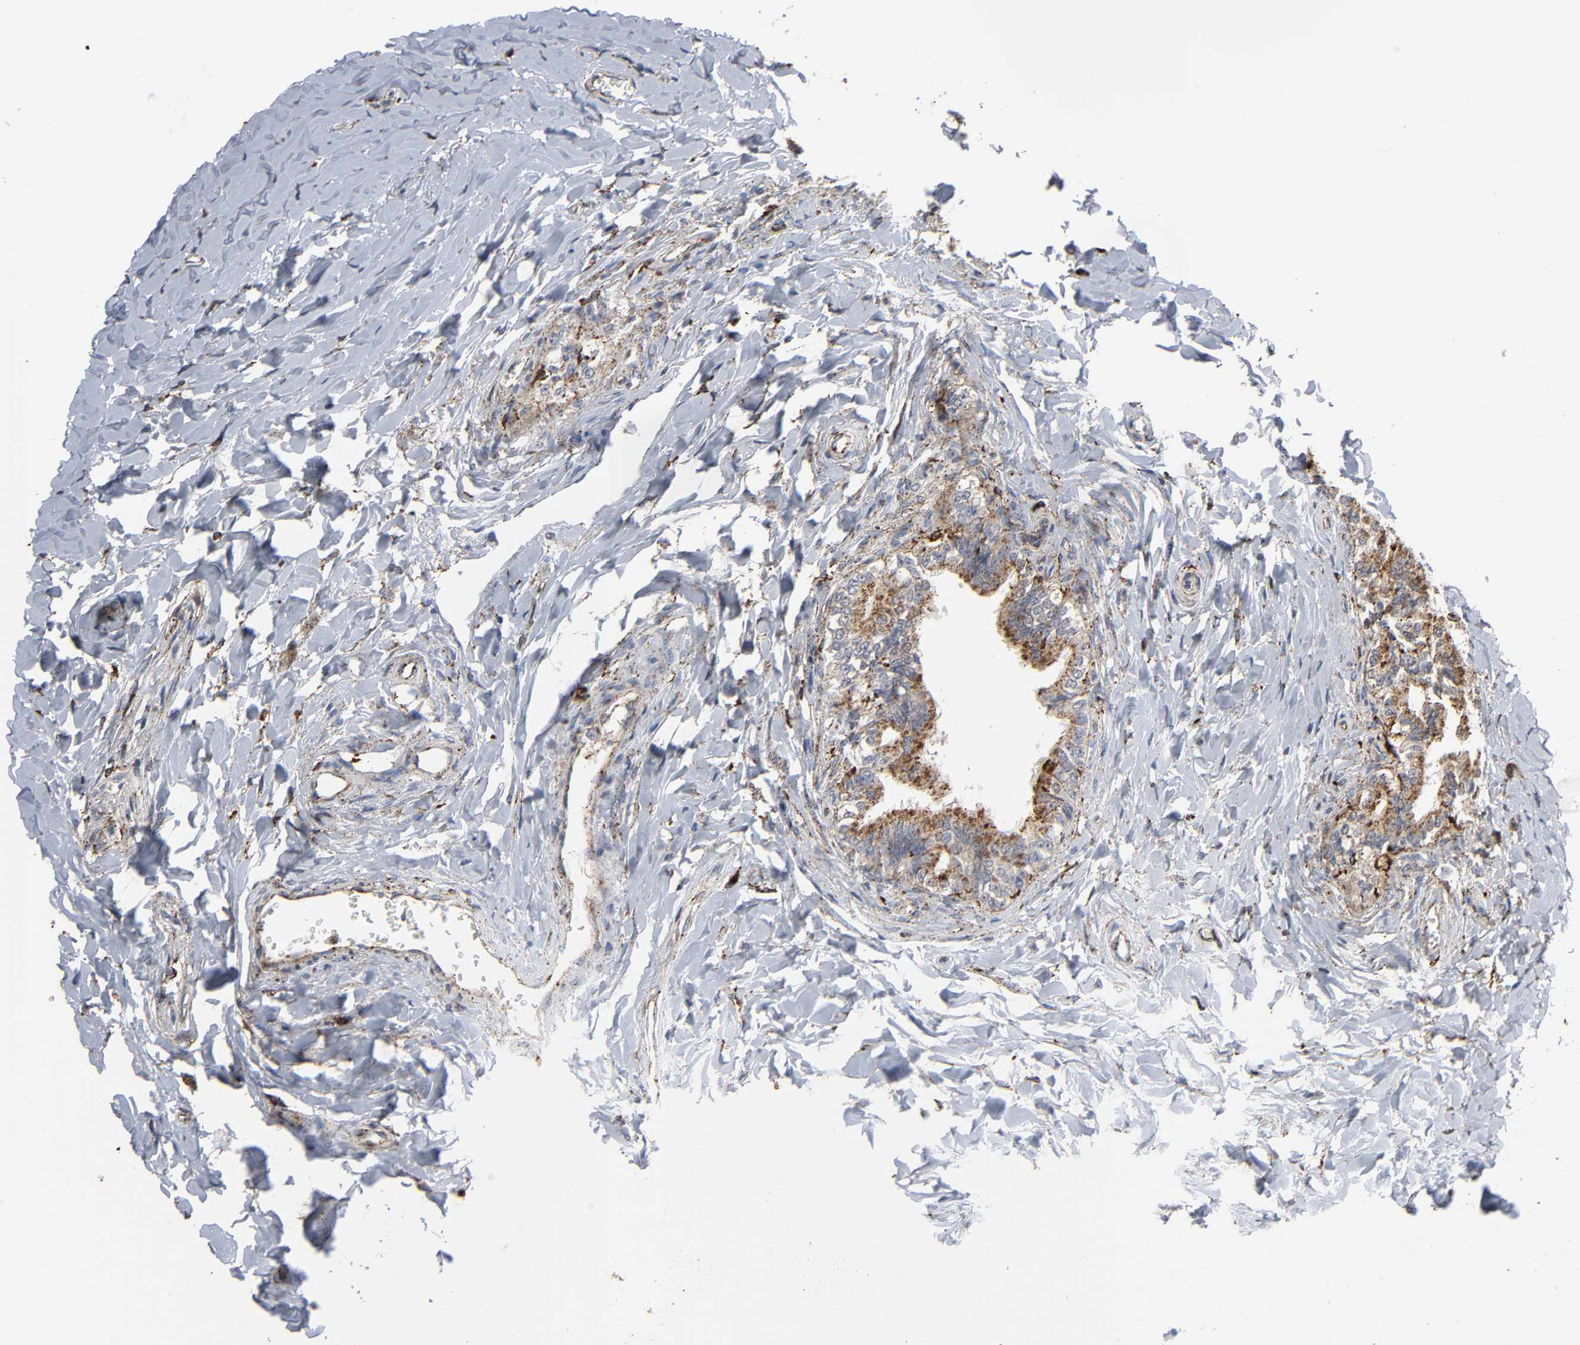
{"staining": {"intensity": "strong", "quantity": ">75%", "location": "cytoplasmic/membranous"}, "tissue": "epididymis", "cell_type": "Glandular cells", "image_type": "normal", "snomed": [{"axis": "morphology", "description": "Normal tissue, NOS"}, {"axis": "topography", "description": "Soft tissue"}, {"axis": "topography", "description": "Epididymis"}], "caption": "Glandular cells demonstrate high levels of strong cytoplasmic/membranous positivity in approximately >75% of cells in normal epididymis. The protein is stained brown, and the nuclei are stained in blue (DAB (3,3'-diaminobenzidine) IHC with brightfield microscopy, high magnification).", "gene": "PSAP", "patient": {"sex": "male", "age": 26}}